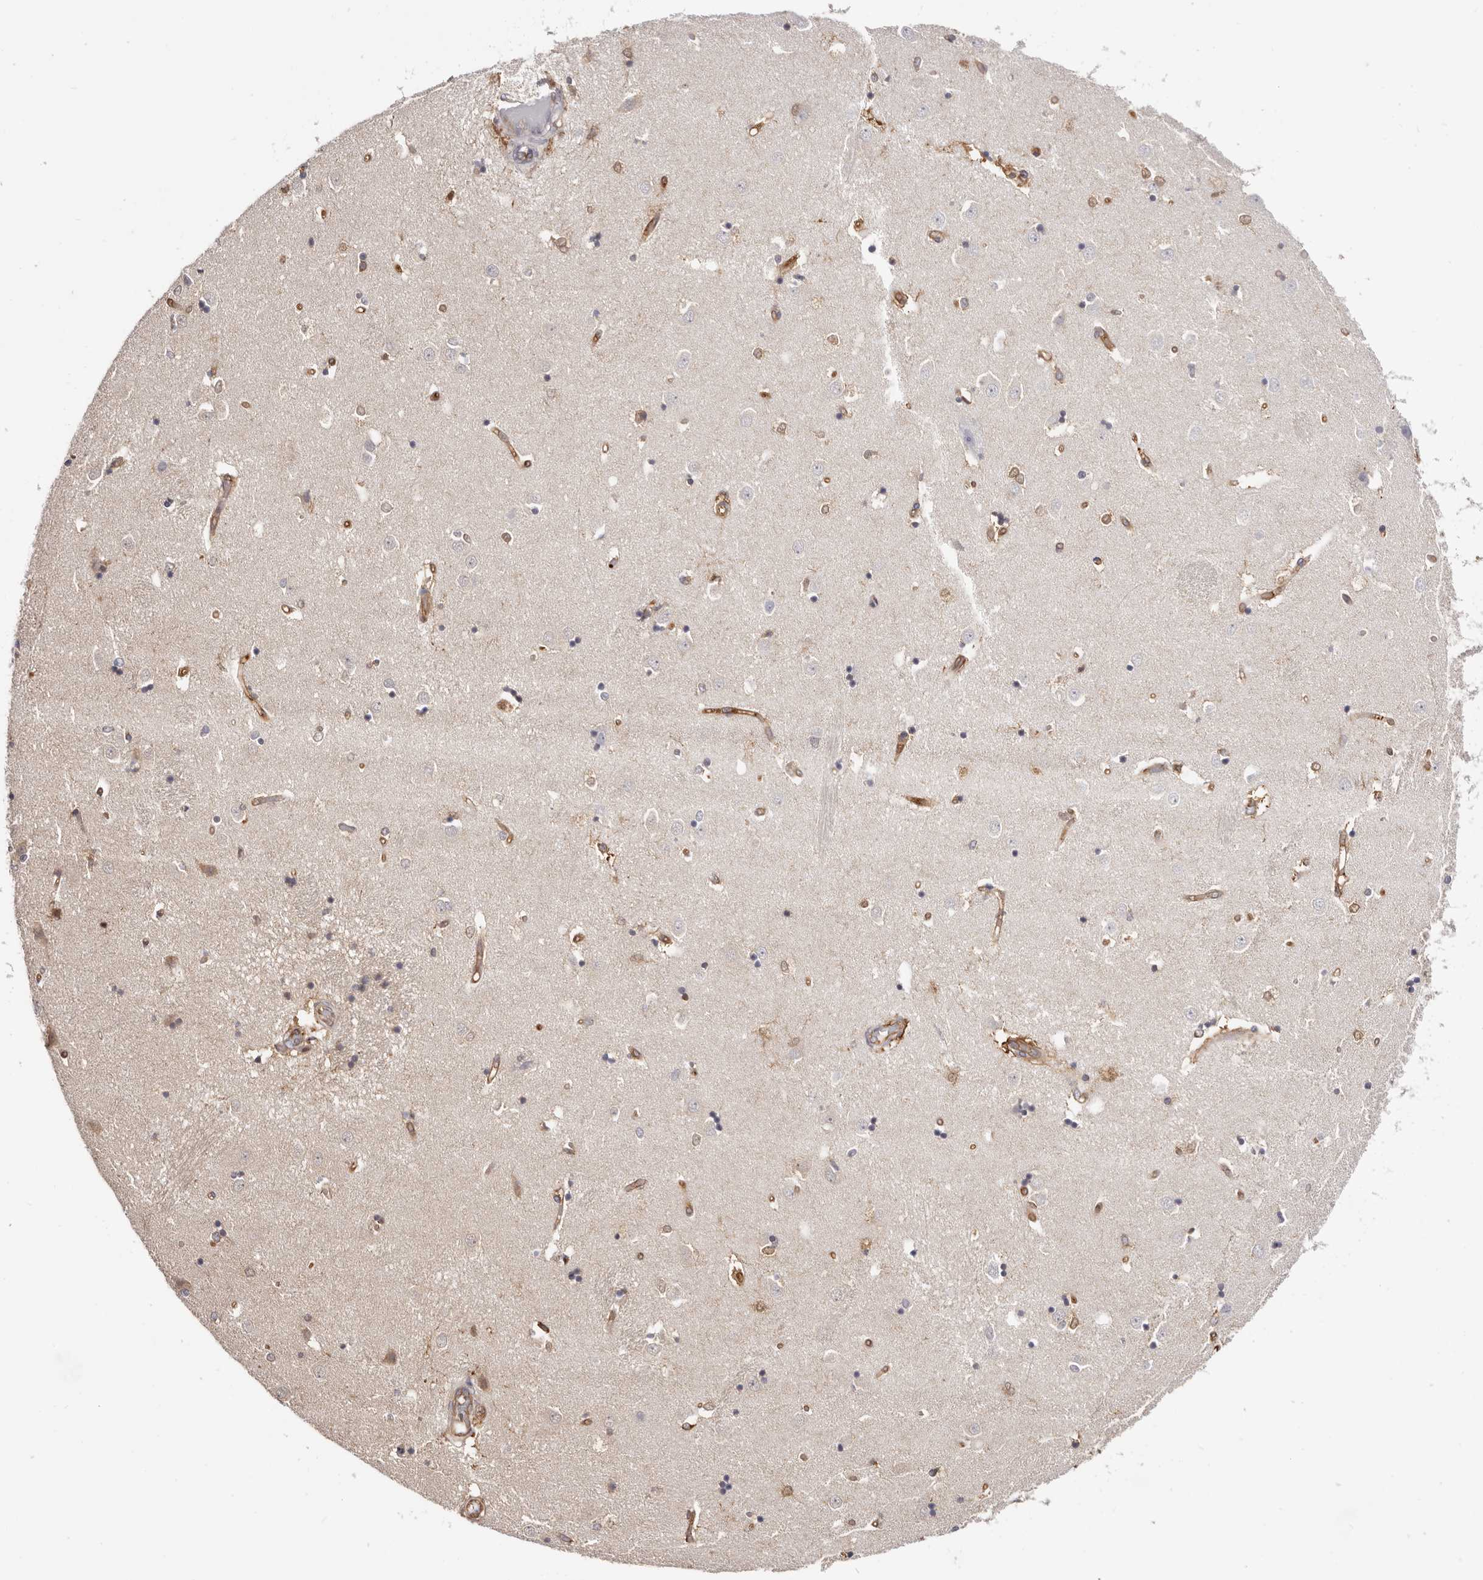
{"staining": {"intensity": "negative", "quantity": "none", "location": "none"}, "tissue": "caudate", "cell_type": "Glial cells", "image_type": "normal", "snomed": [{"axis": "morphology", "description": "Normal tissue, NOS"}, {"axis": "topography", "description": "Lateral ventricle wall"}], "caption": "DAB immunohistochemical staining of unremarkable caudate displays no significant expression in glial cells.", "gene": "LAP3", "patient": {"sex": "male", "age": 45}}